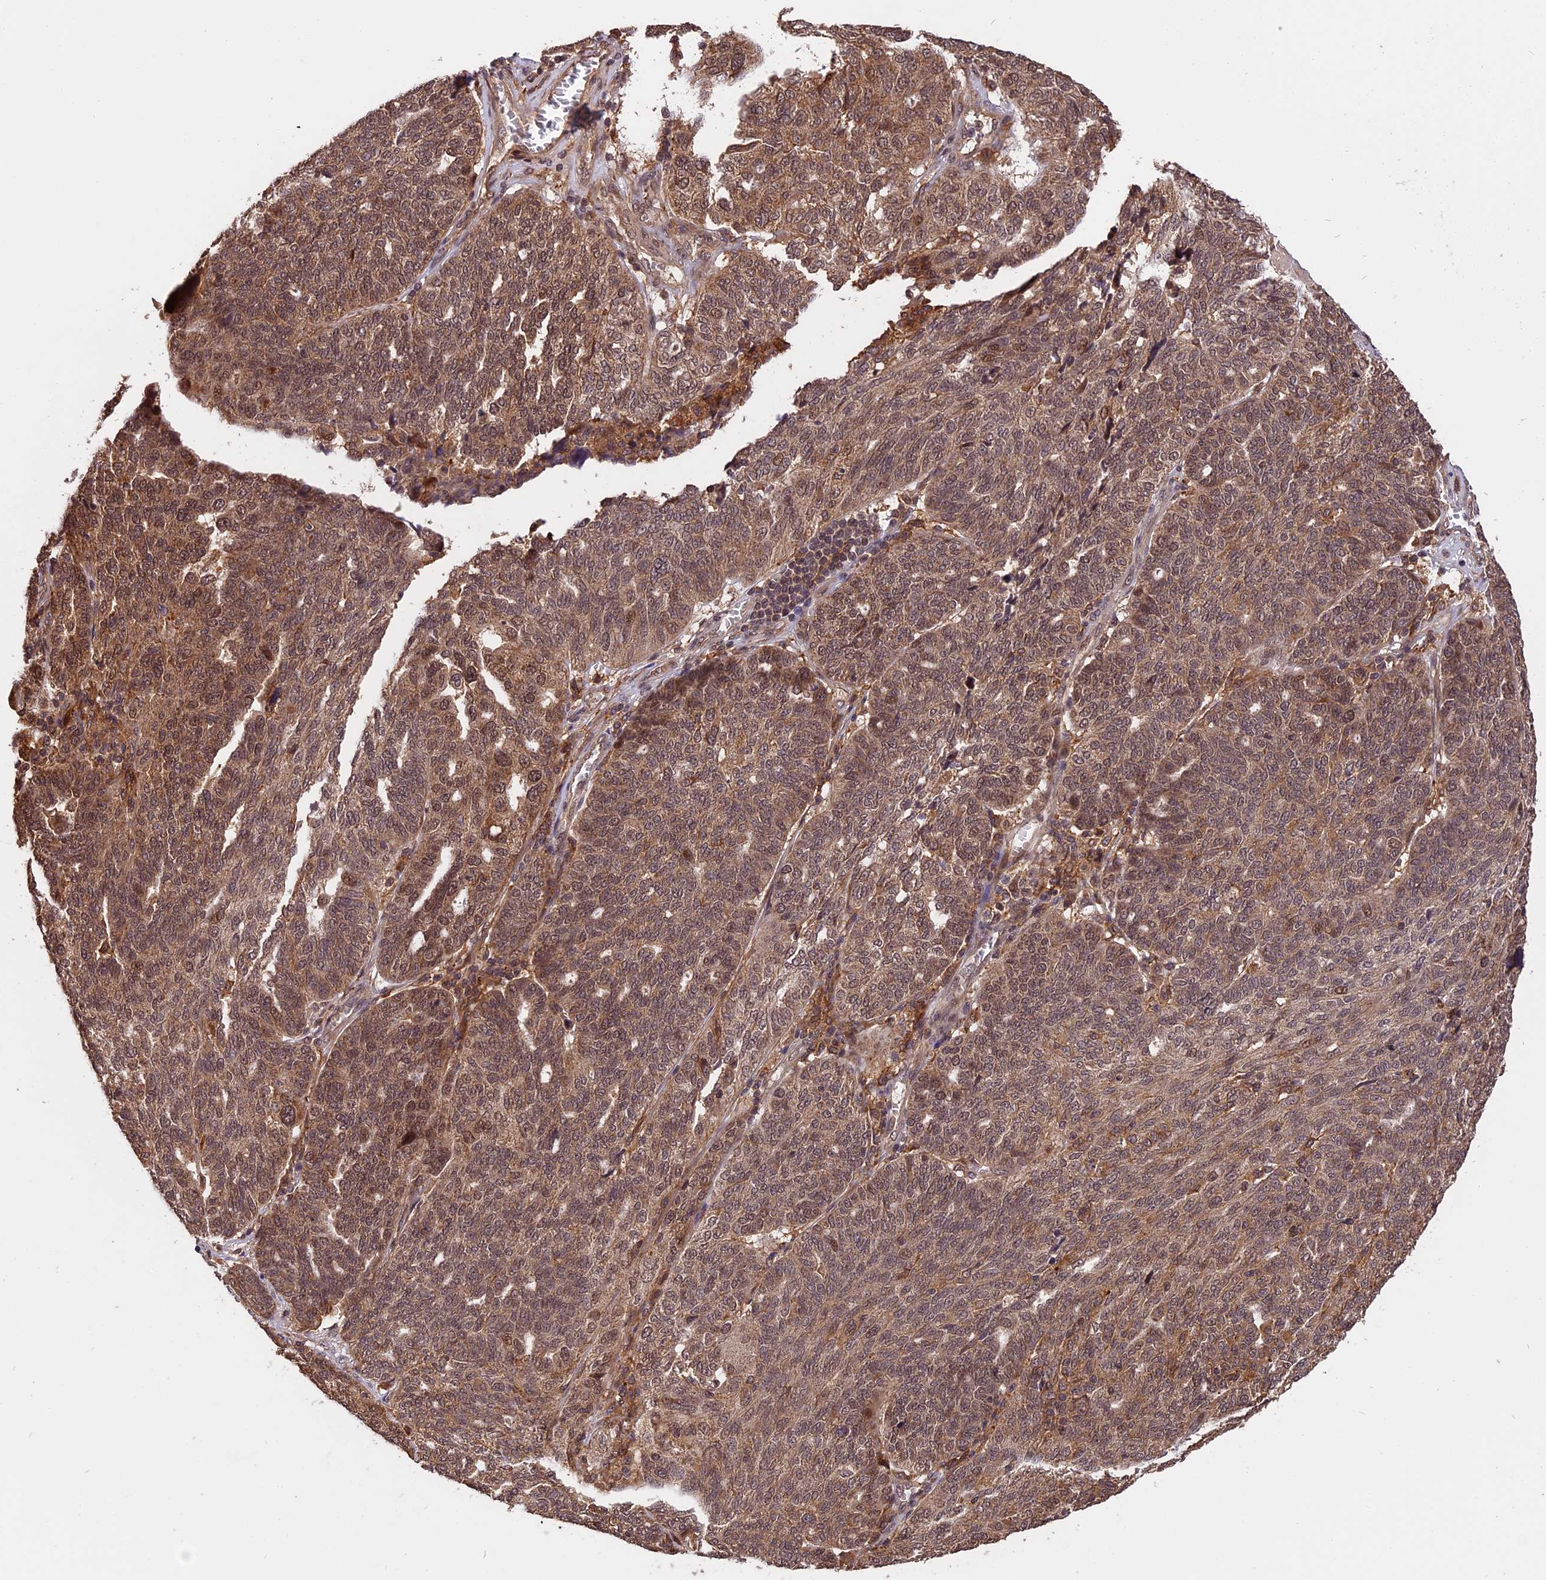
{"staining": {"intensity": "moderate", "quantity": ">75%", "location": "cytoplasmic/membranous,nuclear"}, "tissue": "ovarian cancer", "cell_type": "Tumor cells", "image_type": "cancer", "snomed": [{"axis": "morphology", "description": "Cystadenocarcinoma, serous, NOS"}, {"axis": "topography", "description": "Ovary"}], "caption": "IHC of human serous cystadenocarcinoma (ovarian) shows medium levels of moderate cytoplasmic/membranous and nuclear positivity in approximately >75% of tumor cells.", "gene": "ESCO1", "patient": {"sex": "female", "age": 59}}